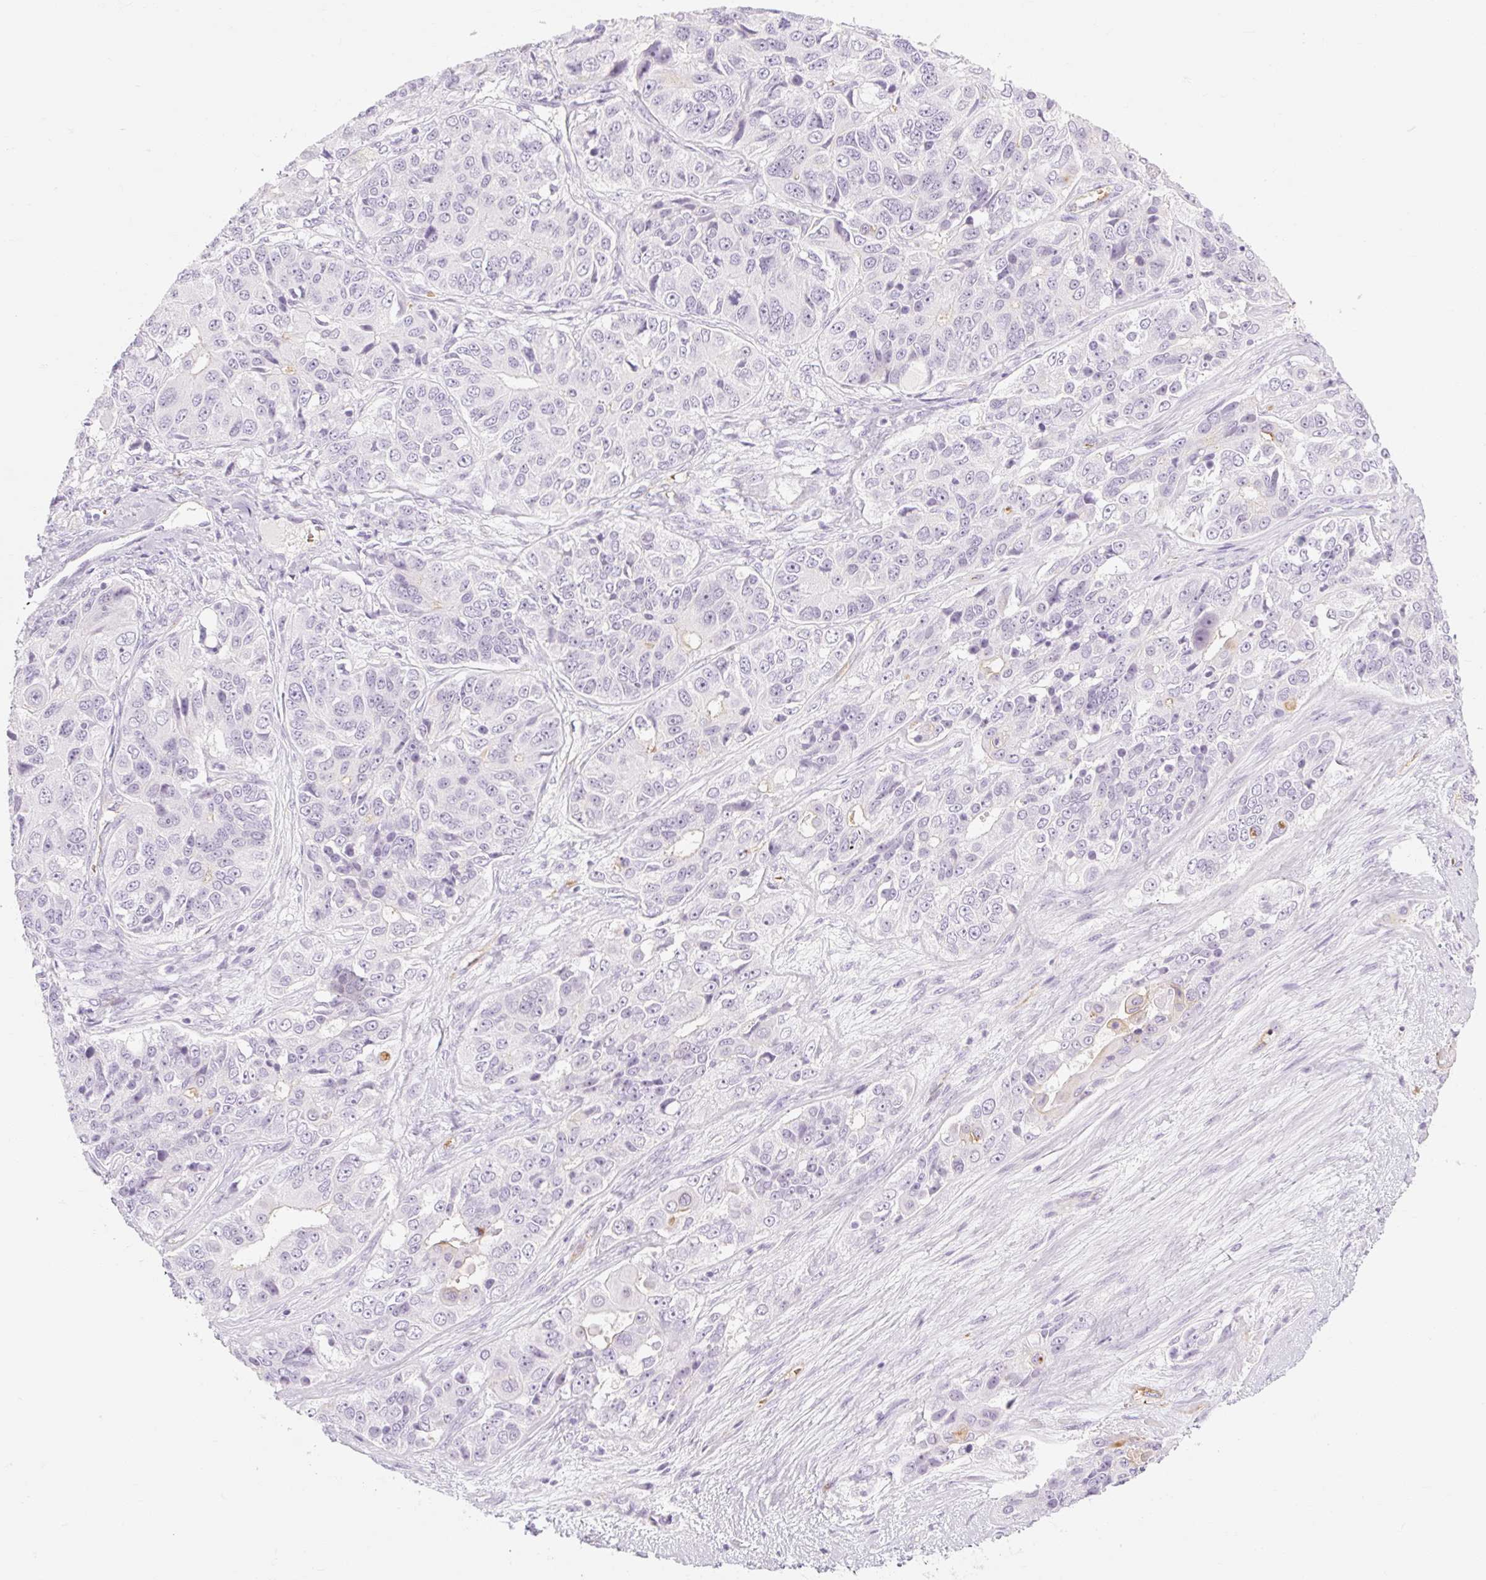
{"staining": {"intensity": "negative", "quantity": "none", "location": "none"}, "tissue": "ovarian cancer", "cell_type": "Tumor cells", "image_type": "cancer", "snomed": [{"axis": "morphology", "description": "Carcinoma, endometroid"}, {"axis": "topography", "description": "Ovary"}], "caption": "DAB (3,3'-diaminobenzidine) immunohistochemical staining of endometroid carcinoma (ovarian) demonstrates no significant positivity in tumor cells.", "gene": "TAF1L", "patient": {"sex": "female", "age": 51}}